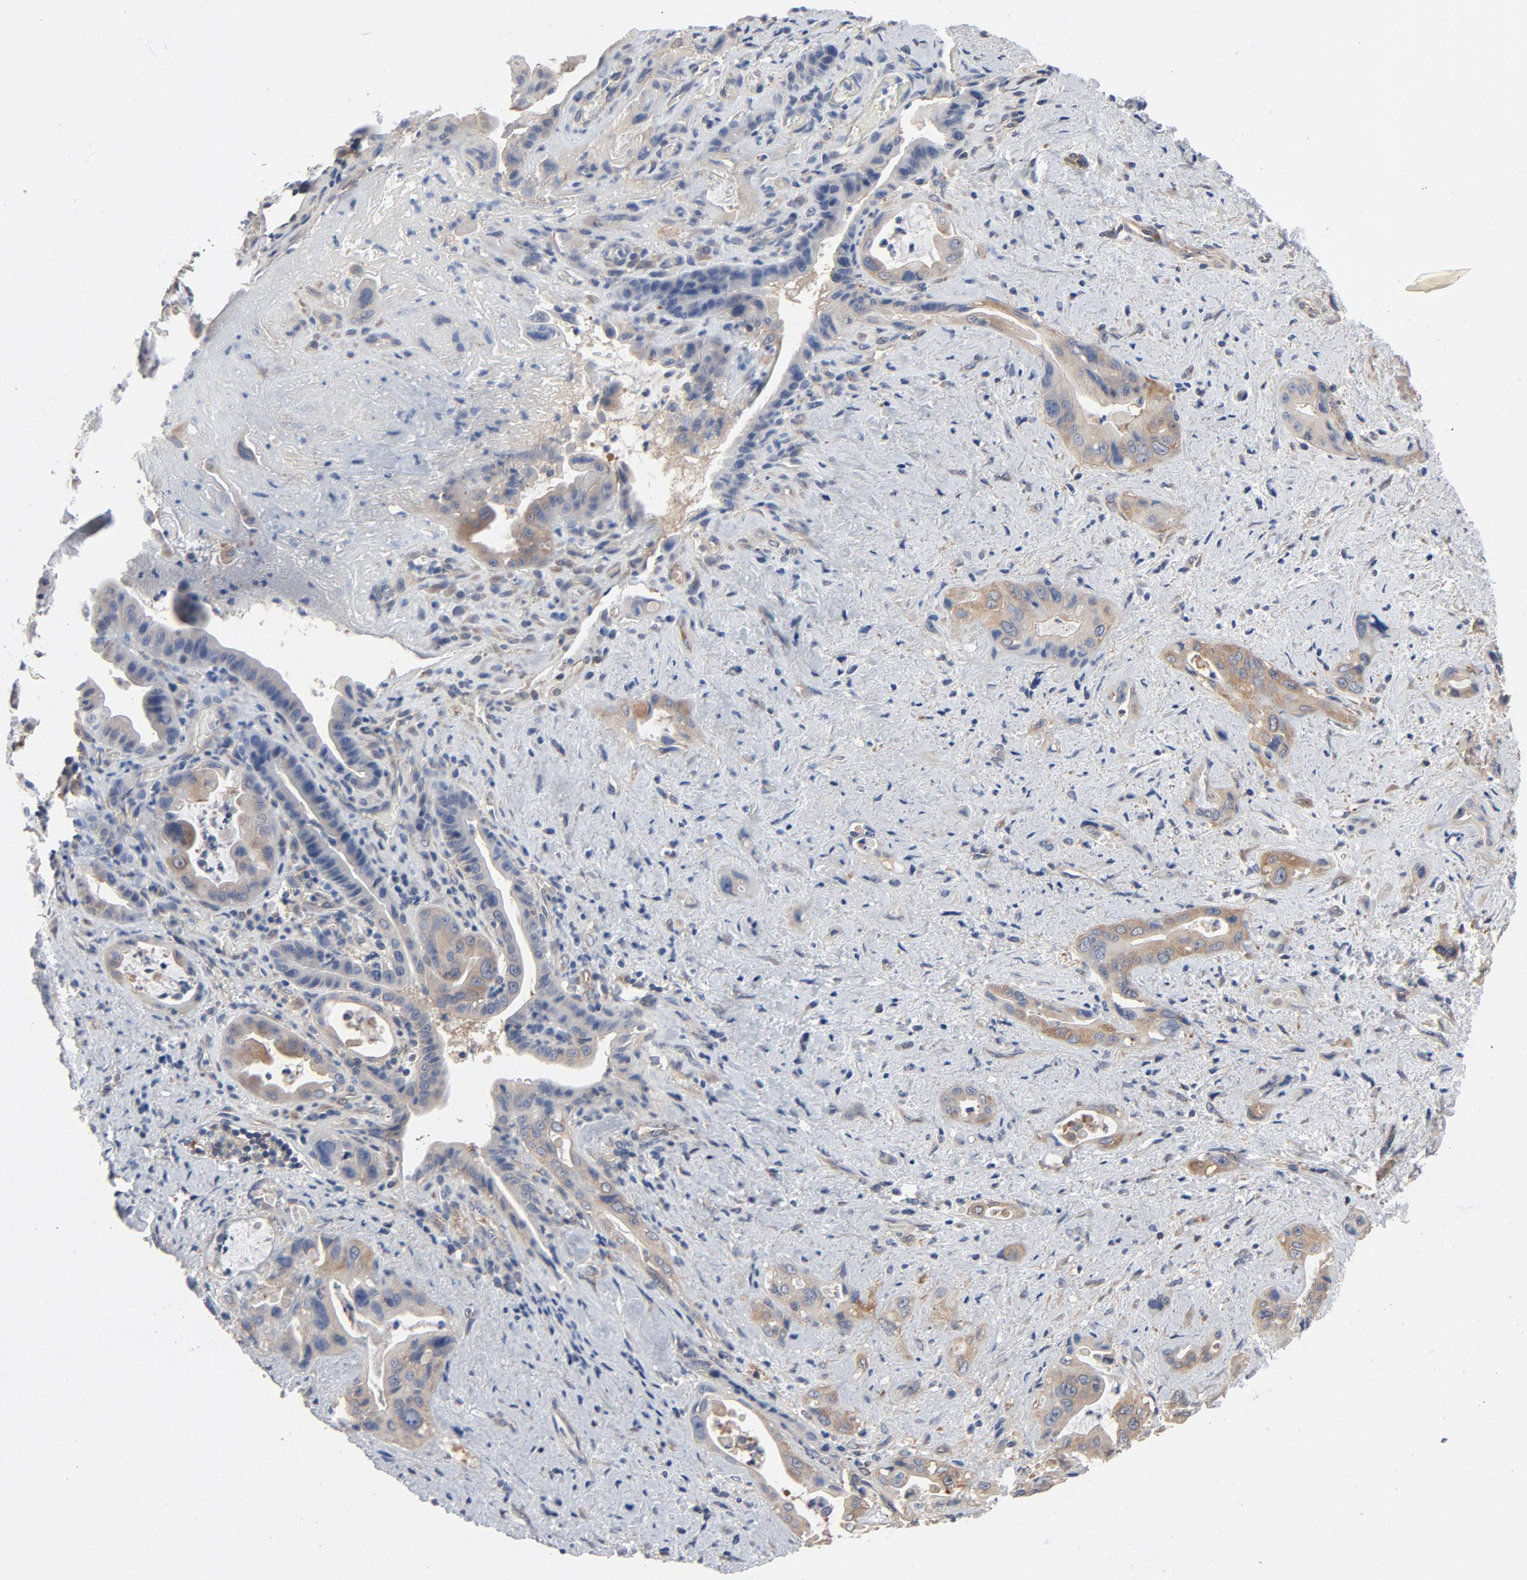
{"staining": {"intensity": "moderate", "quantity": ">75%", "location": "cytoplasmic/membranous"}, "tissue": "pancreatic cancer", "cell_type": "Tumor cells", "image_type": "cancer", "snomed": [{"axis": "morphology", "description": "Adenocarcinoma, NOS"}, {"axis": "topography", "description": "Pancreas"}], "caption": "Immunohistochemistry of adenocarcinoma (pancreatic) shows medium levels of moderate cytoplasmic/membranous expression in about >75% of tumor cells.", "gene": "DYNLT3", "patient": {"sex": "male", "age": 77}}